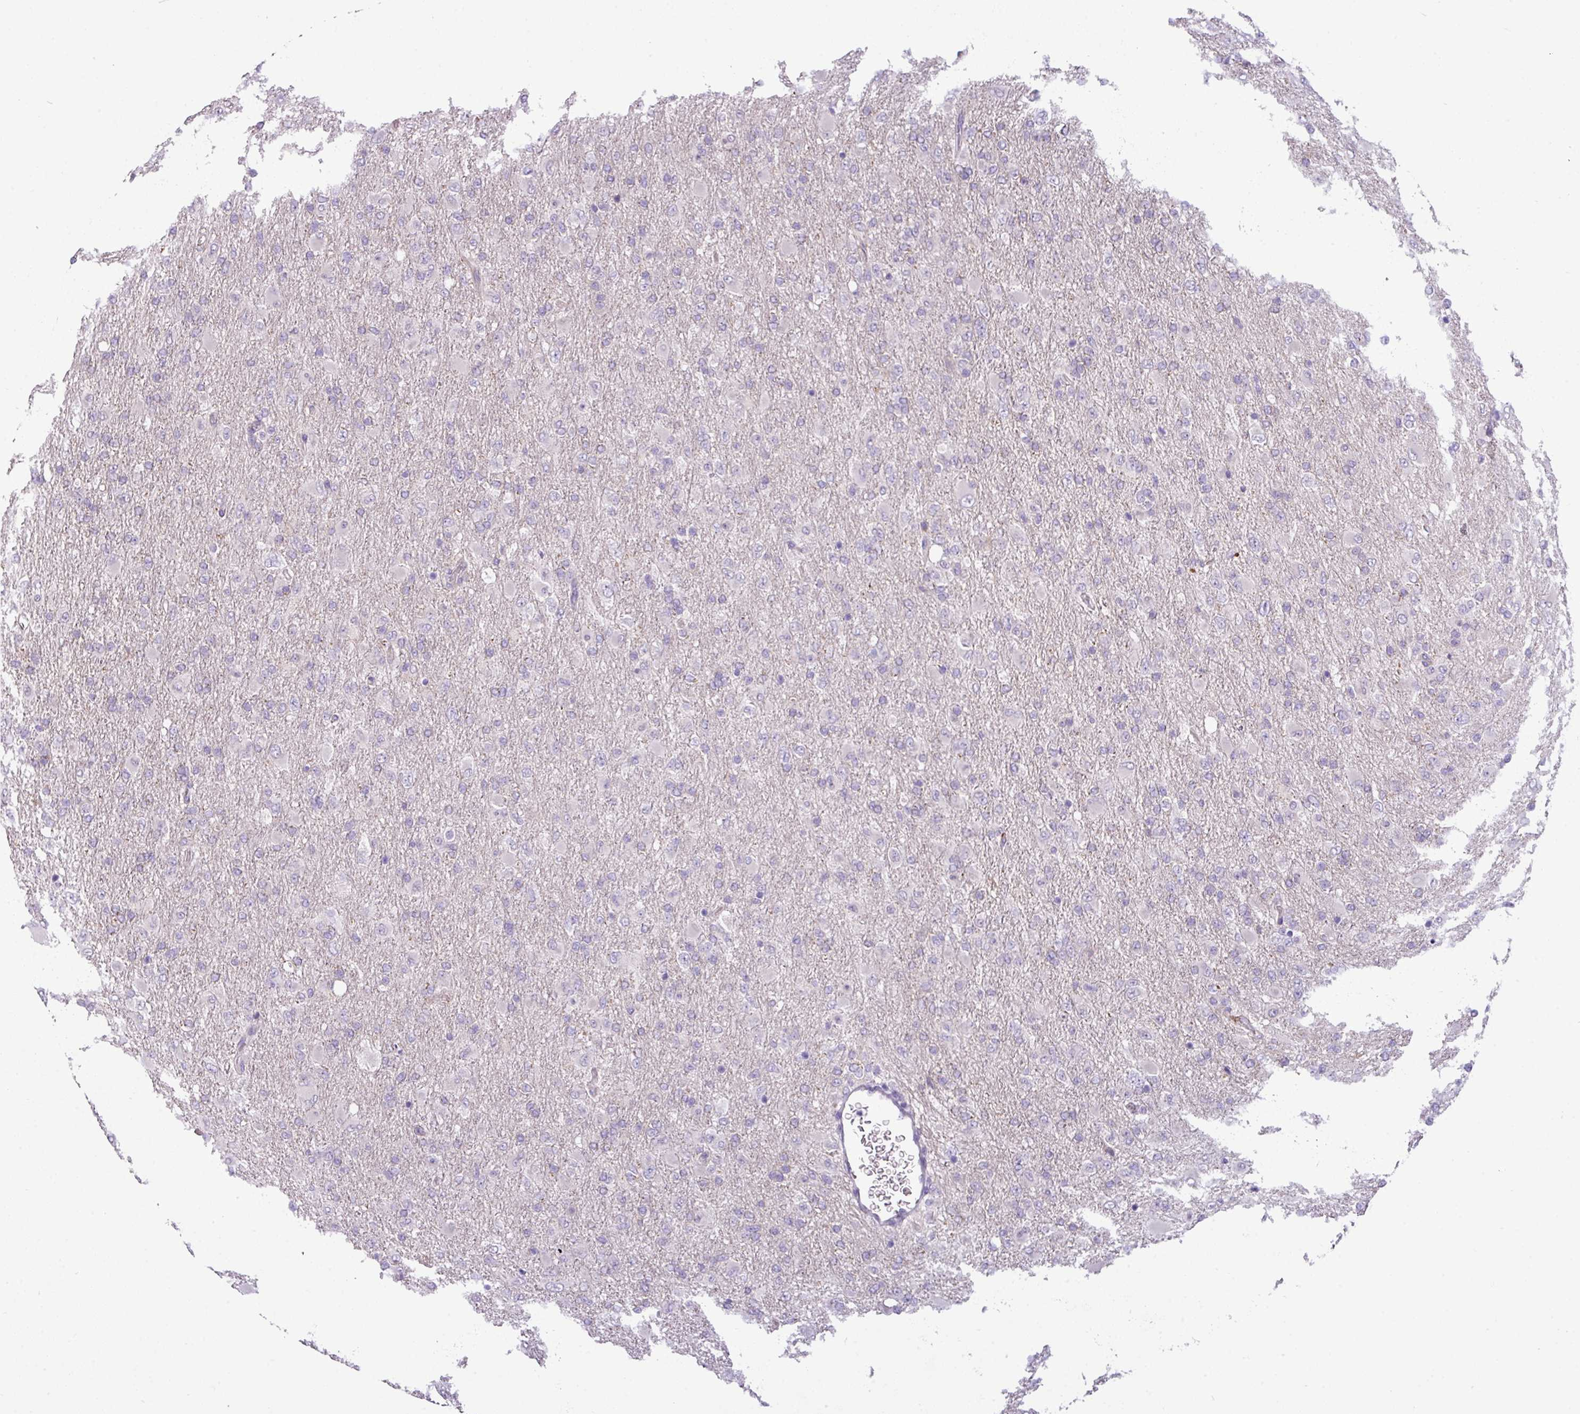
{"staining": {"intensity": "negative", "quantity": "none", "location": "none"}, "tissue": "glioma", "cell_type": "Tumor cells", "image_type": "cancer", "snomed": [{"axis": "morphology", "description": "Glioma, malignant, Low grade"}, {"axis": "topography", "description": "Brain"}], "caption": "Tumor cells are negative for brown protein staining in malignant low-grade glioma.", "gene": "TMEM178B", "patient": {"sex": "male", "age": 65}}